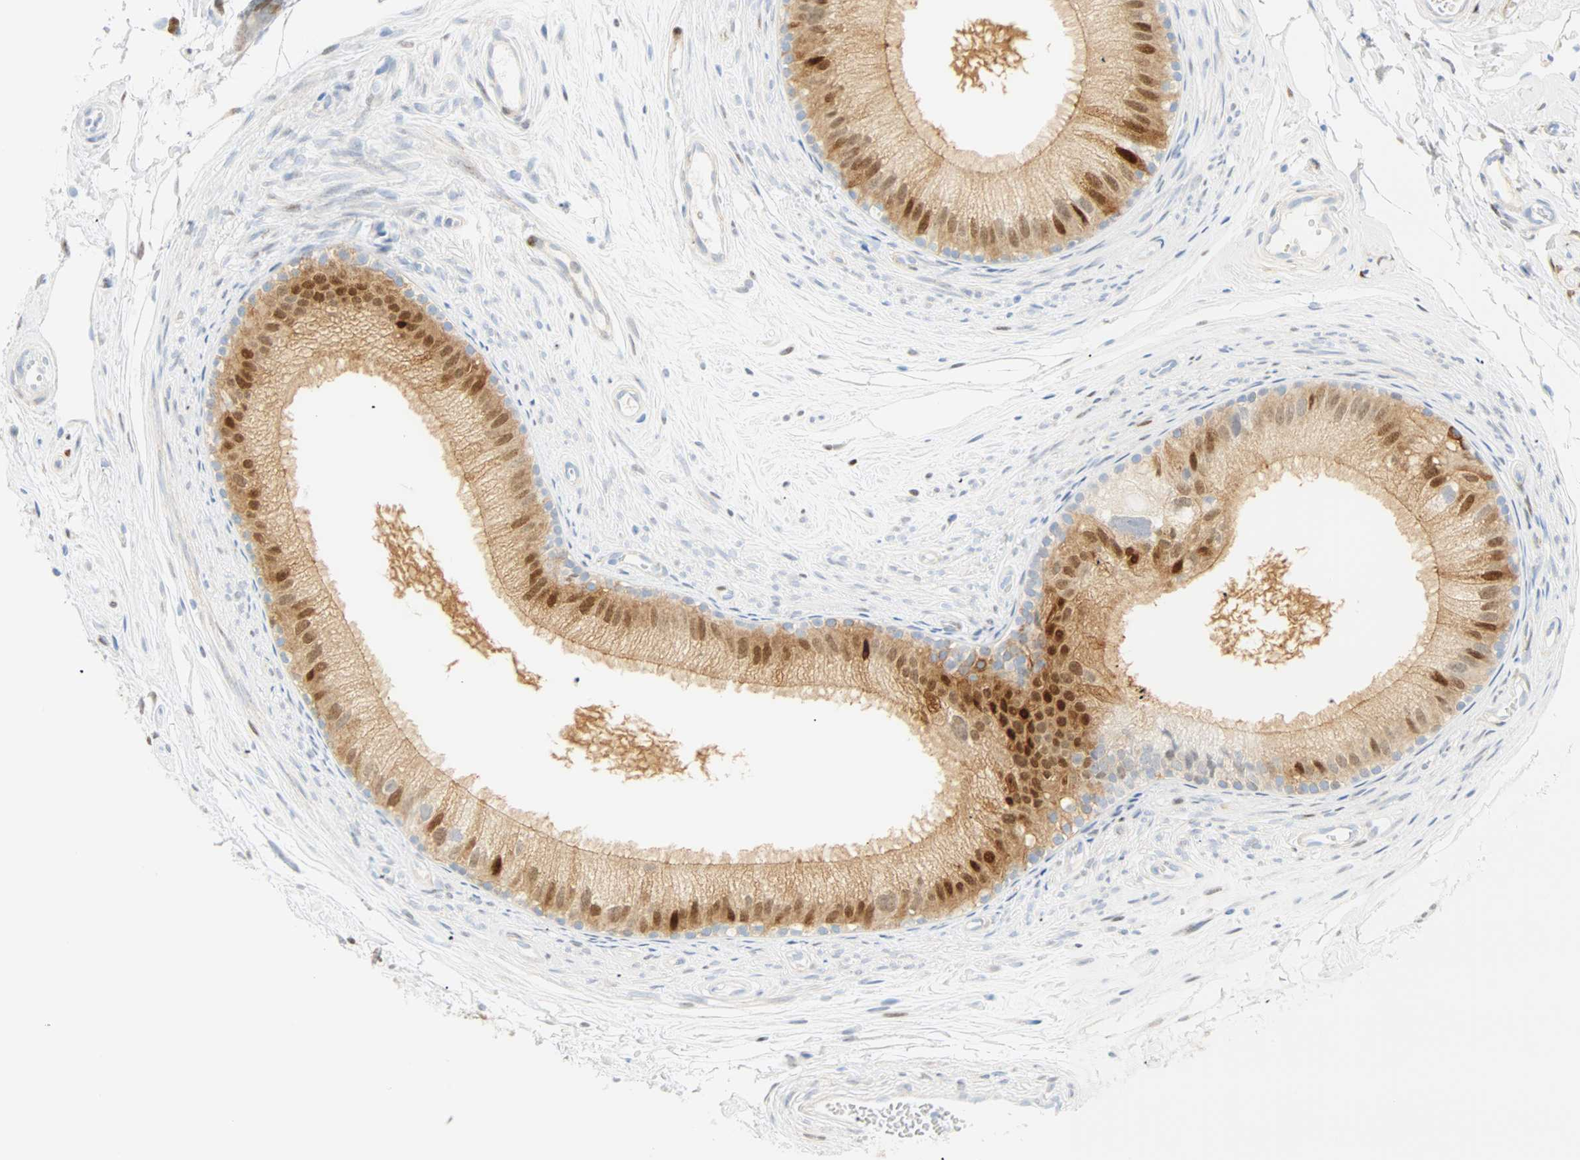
{"staining": {"intensity": "moderate", "quantity": "25%-75%", "location": "cytoplasmic/membranous,nuclear"}, "tissue": "epididymis", "cell_type": "Glandular cells", "image_type": "normal", "snomed": [{"axis": "morphology", "description": "Normal tissue, NOS"}, {"axis": "topography", "description": "Epididymis"}], "caption": "Epididymis stained with a brown dye exhibits moderate cytoplasmic/membranous,nuclear positive positivity in approximately 25%-75% of glandular cells.", "gene": "SELENBP1", "patient": {"sex": "male", "age": 56}}